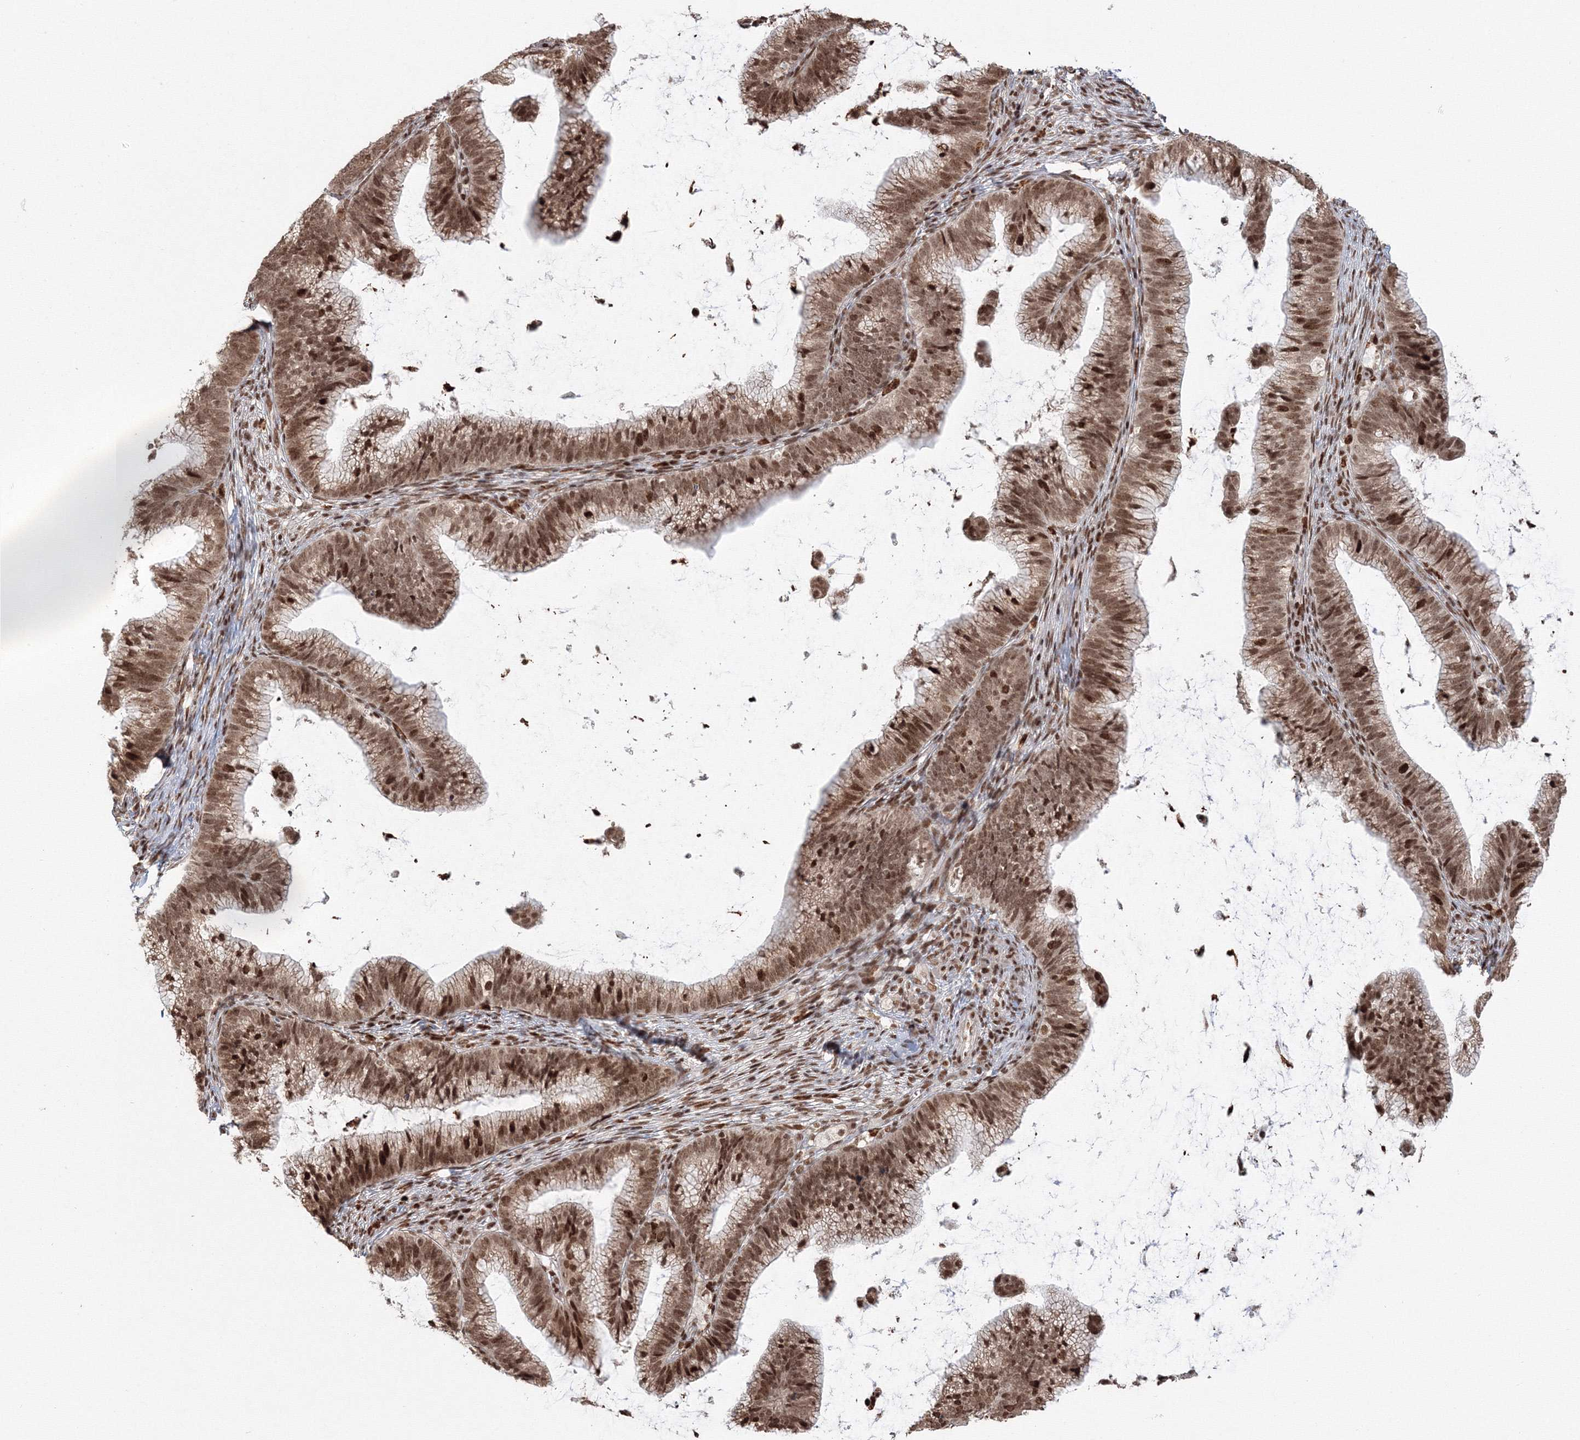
{"staining": {"intensity": "strong", "quantity": ">75%", "location": "nuclear"}, "tissue": "cervical cancer", "cell_type": "Tumor cells", "image_type": "cancer", "snomed": [{"axis": "morphology", "description": "Adenocarcinoma, NOS"}, {"axis": "topography", "description": "Cervix"}], "caption": "Protein positivity by immunohistochemistry demonstrates strong nuclear staining in about >75% of tumor cells in adenocarcinoma (cervical).", "gene": "KIF20A", "patient": {"sex": "female", "age": 36}}